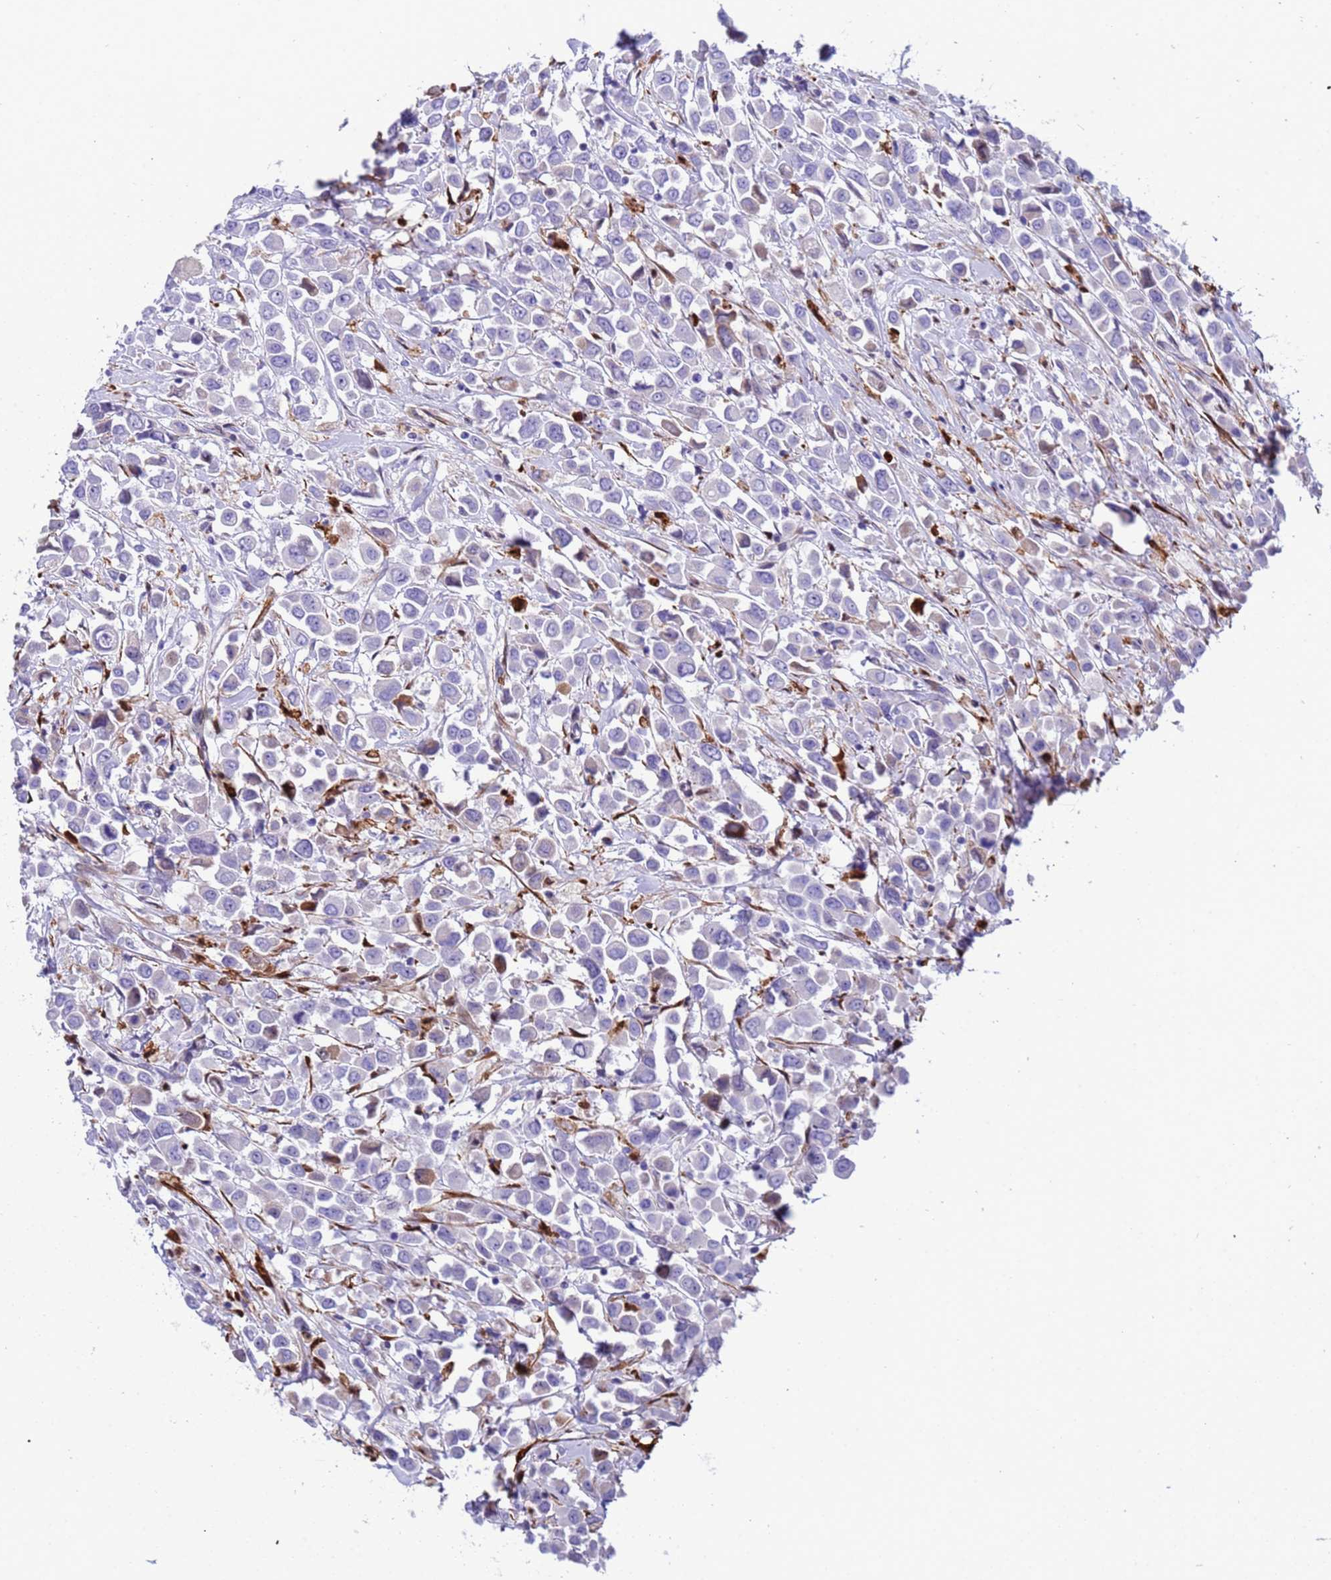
{"staining": {"intensity": "negative", "quantity": "none", "location": "none"}, "tissue": "breast cancer", "cell_type": "Tumor cells", "image_type": "cancer", "snomed": [{"axis": "morphology", "description": "Duct carcinoma"}, {"axis": "topography", "description": "Breast"}], "caption": "Immunohistochemical staining of human breast cancer (intraductal carcinoma) shows no significant staining in tumor cells. (Stains: DAB immunohistochemistry (IHC) with hematoxylin counter stain, Microscopy: brightfield microscopy at high magnification).", "gene": "POP5", "patient": {"sex": "female", "age": 61}}